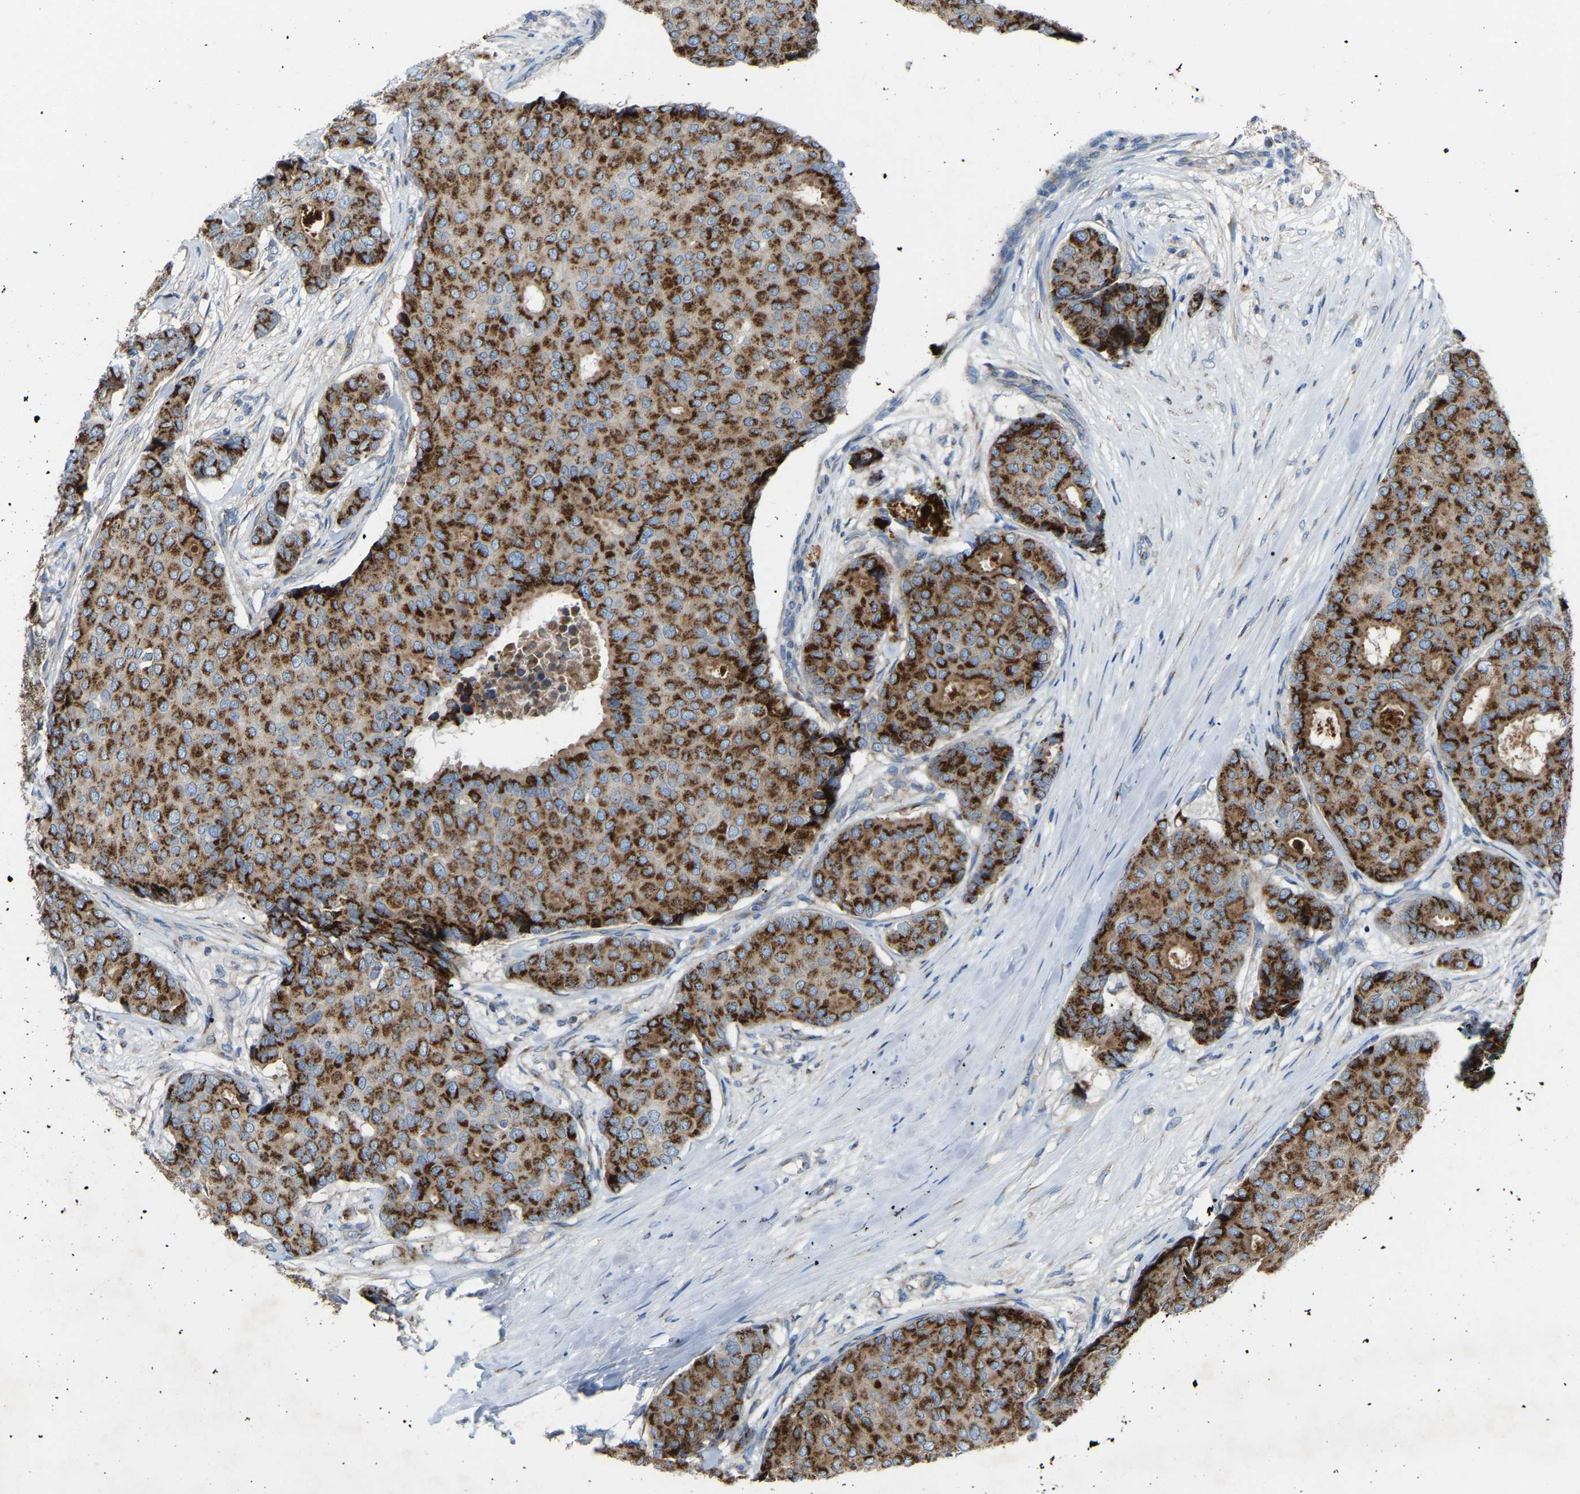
{"staining": {"intensity": "strong", "quantity": ">75%", "location": "cytoplasmic/membranous"}, "tissue": "breast cancer", "cell_type": "Tumor cells", "image_type": "cancer", "snomed": [{"axis": "morphology", "description": "Duct carcinoma"}, {"axis": "topography", "description": "Breast"}], "caption": "Tumor cells reveal strong cytoplasmic/membranous staining in about >75% of cells in breast cancer.", "gene": "CANT1", "patient": {"sex": "female", "age": 75}}